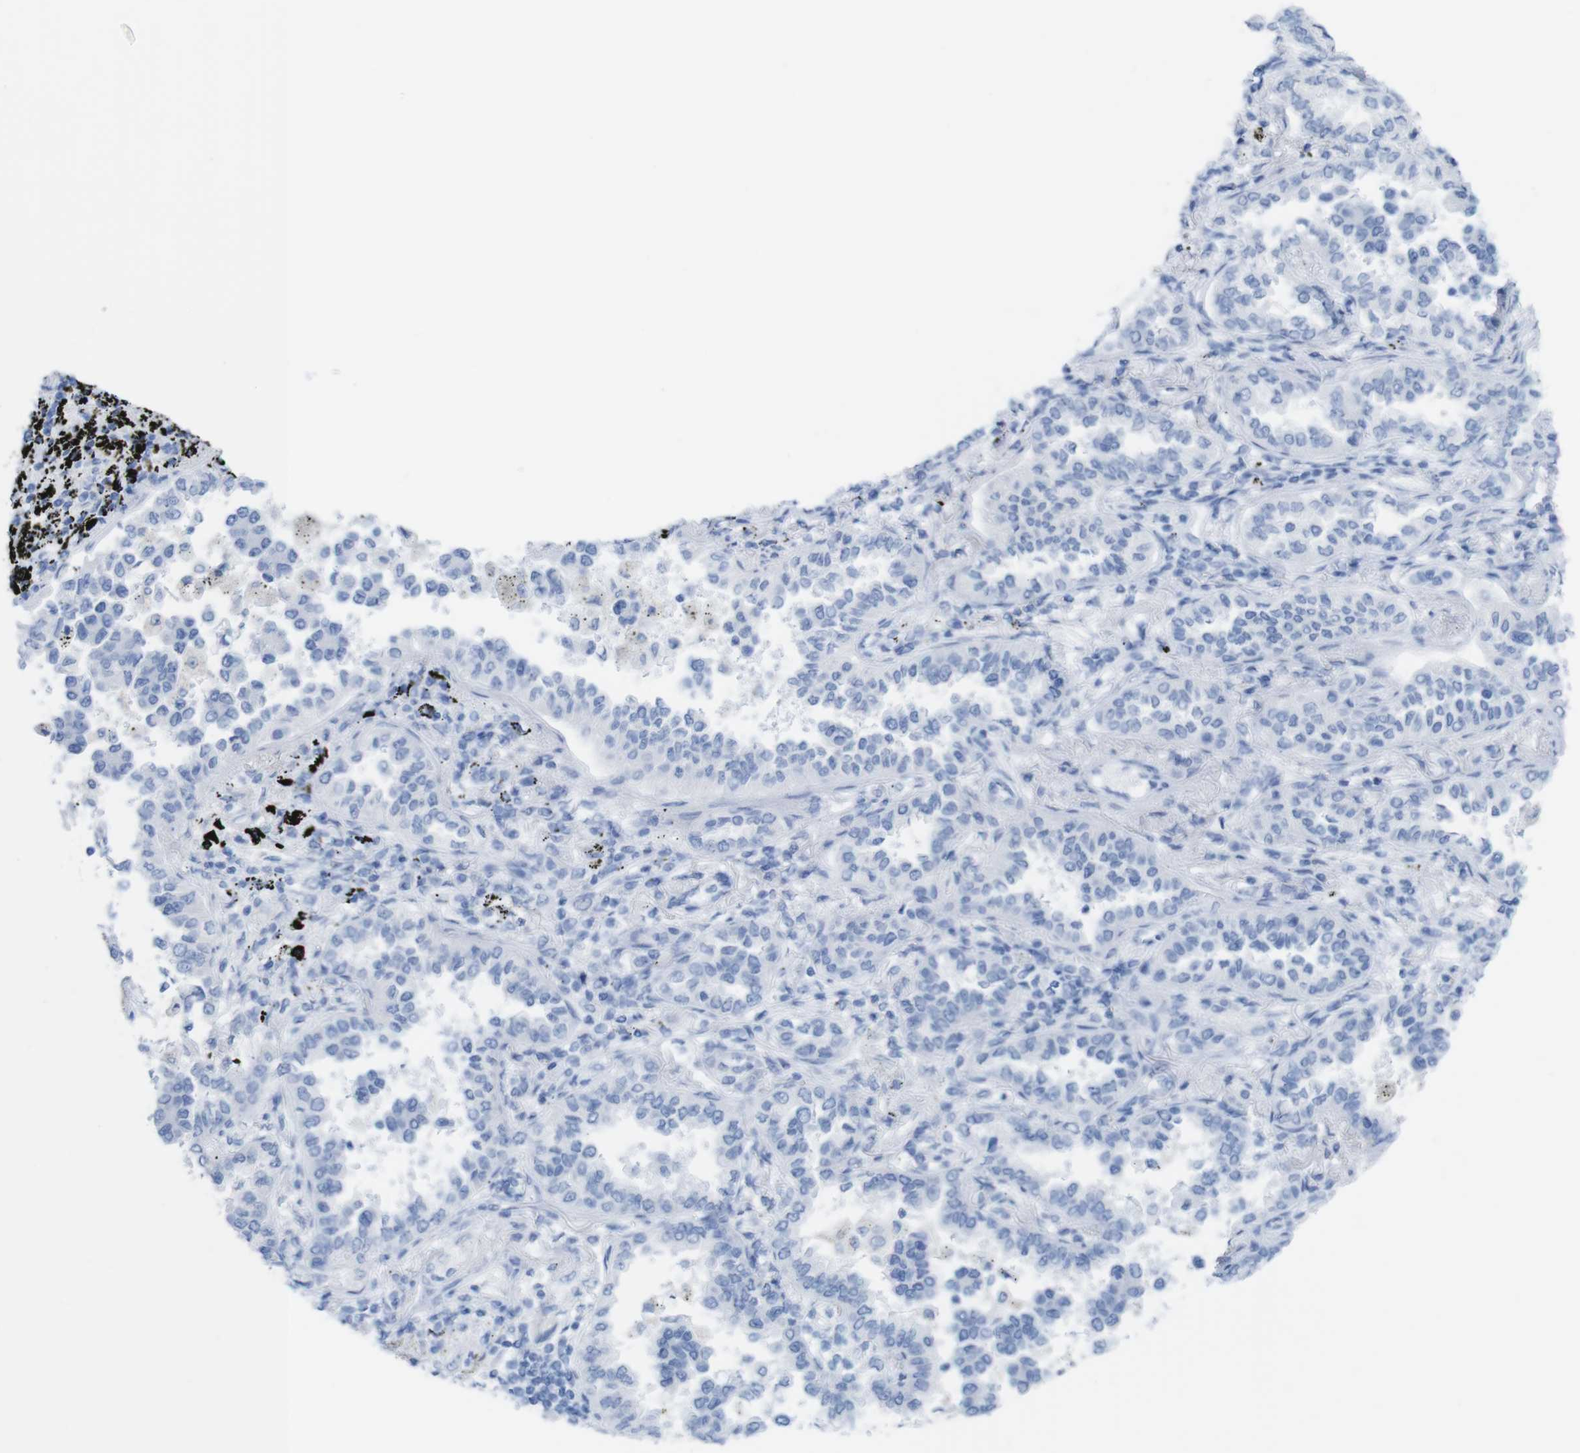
{"staining": {"intensity": "negative", "quantity": "none", "location": "none"}, "tissue": "lung cancer", "cell_type": "Tumor cells", "image_type": "cancer", "snomed": [{"axis": "morphology", "description": "Normal tissue, NOS"}, {"axis": "morphology", "description": "Adenocarcinoma, NOS"}, {"axis": "topography", "description": "Lung"}], "caption": "A high-resolution micrograph shows IHC staining of lung cancer (adenocarcinoma), which shows no significant positivity in tumor cells.", "gene": "MYH7", "patient": {"sex": "male", "age": 59}}